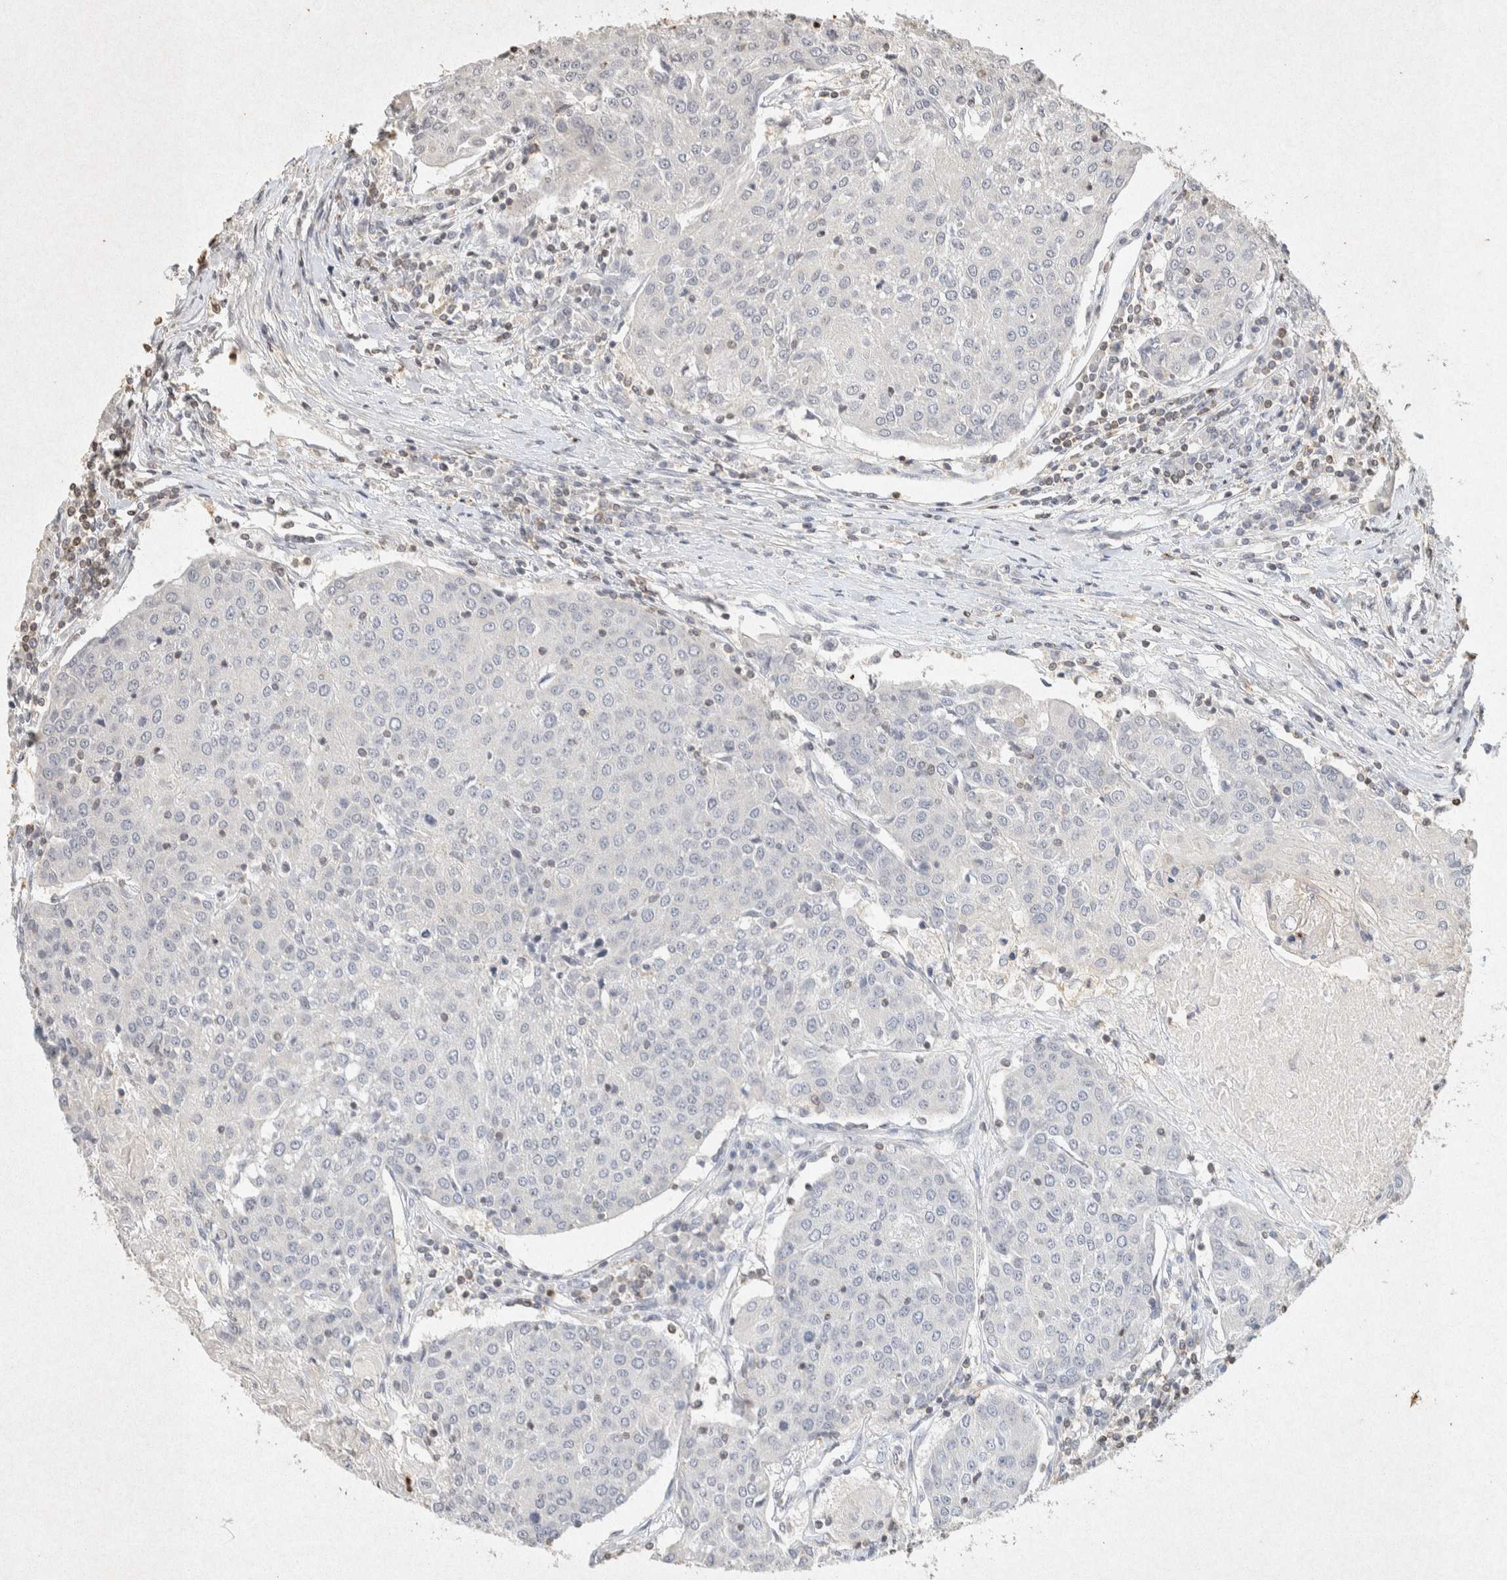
{"staining": {"intensity": "negative", "quantity": "none", "location": "none"}, "tissue": "urothelial cancer", "cell_type": "Tumor cells", "image_type": "cancer", "snomed": [{"axis": "morphology", "description": "Urothelial carcinoma, High grade"}, {"axis": "topography", "description": "Urinary bladder"}], "caption": "High power microscopy micrograph of an IHC photomicrograph of urothelial carcinoma (high-grade), revealing no significant expression in tumor cells.", "gene": "RAC2", "patient": {"sex": "female", "age": 85}}